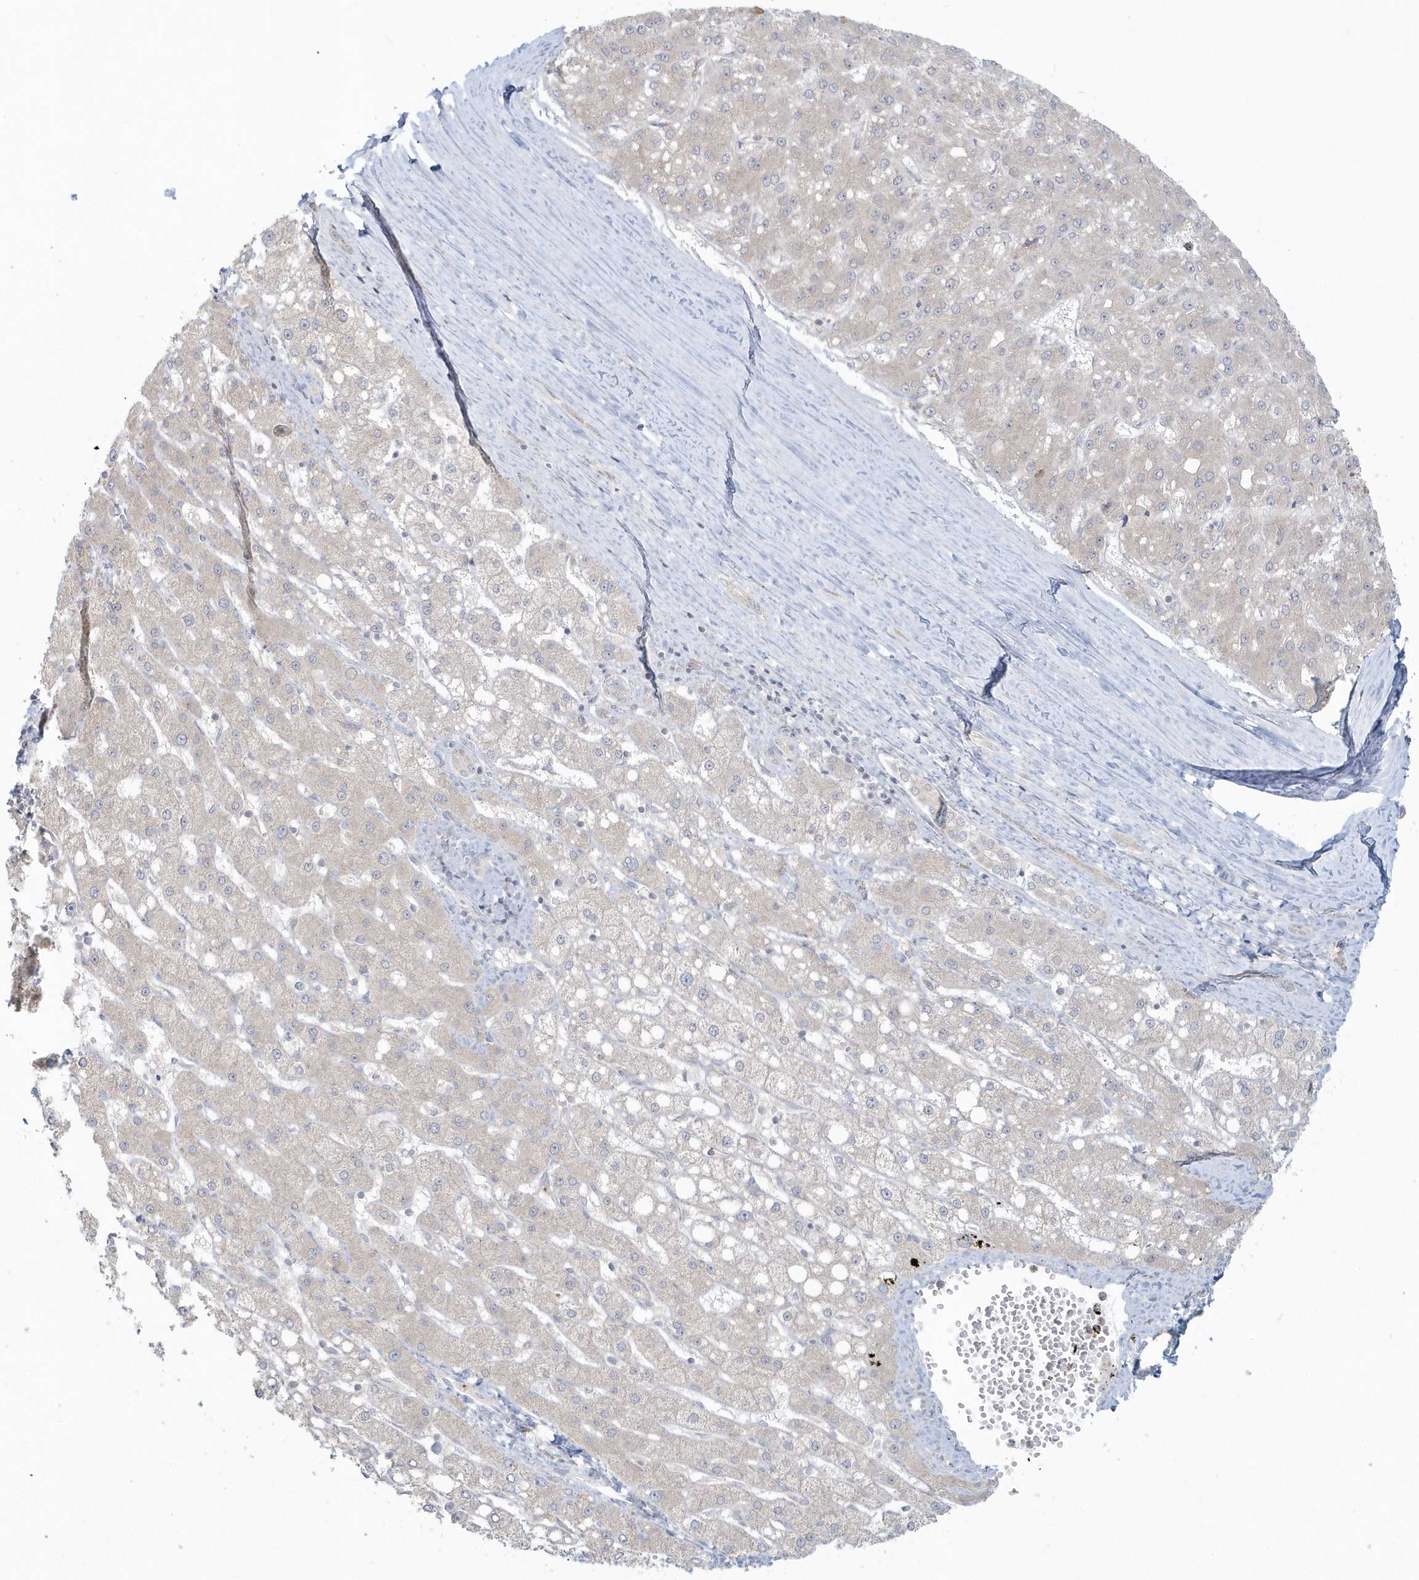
{"staining": {"intensity": "negative", "quantity": "none", "location": "none"}, "tissue": "liver cancer", "cell_type": "Tumor cells", "image_type": "cancer", "snomed": [{"axis": "morphology", "description": "Carcinoma, Hepatocellular, NOS"}, {"axis": "topography", "description": "Liver"}], "caption": "Tumor cells show no significant protein expression in liver hepatocellular carcinoma. (DAB (3,3'-diaminobenzidine) IHC, high magnification).", "gene": "BLTP3A", "patient": {"sex": "male", "age": 67}}